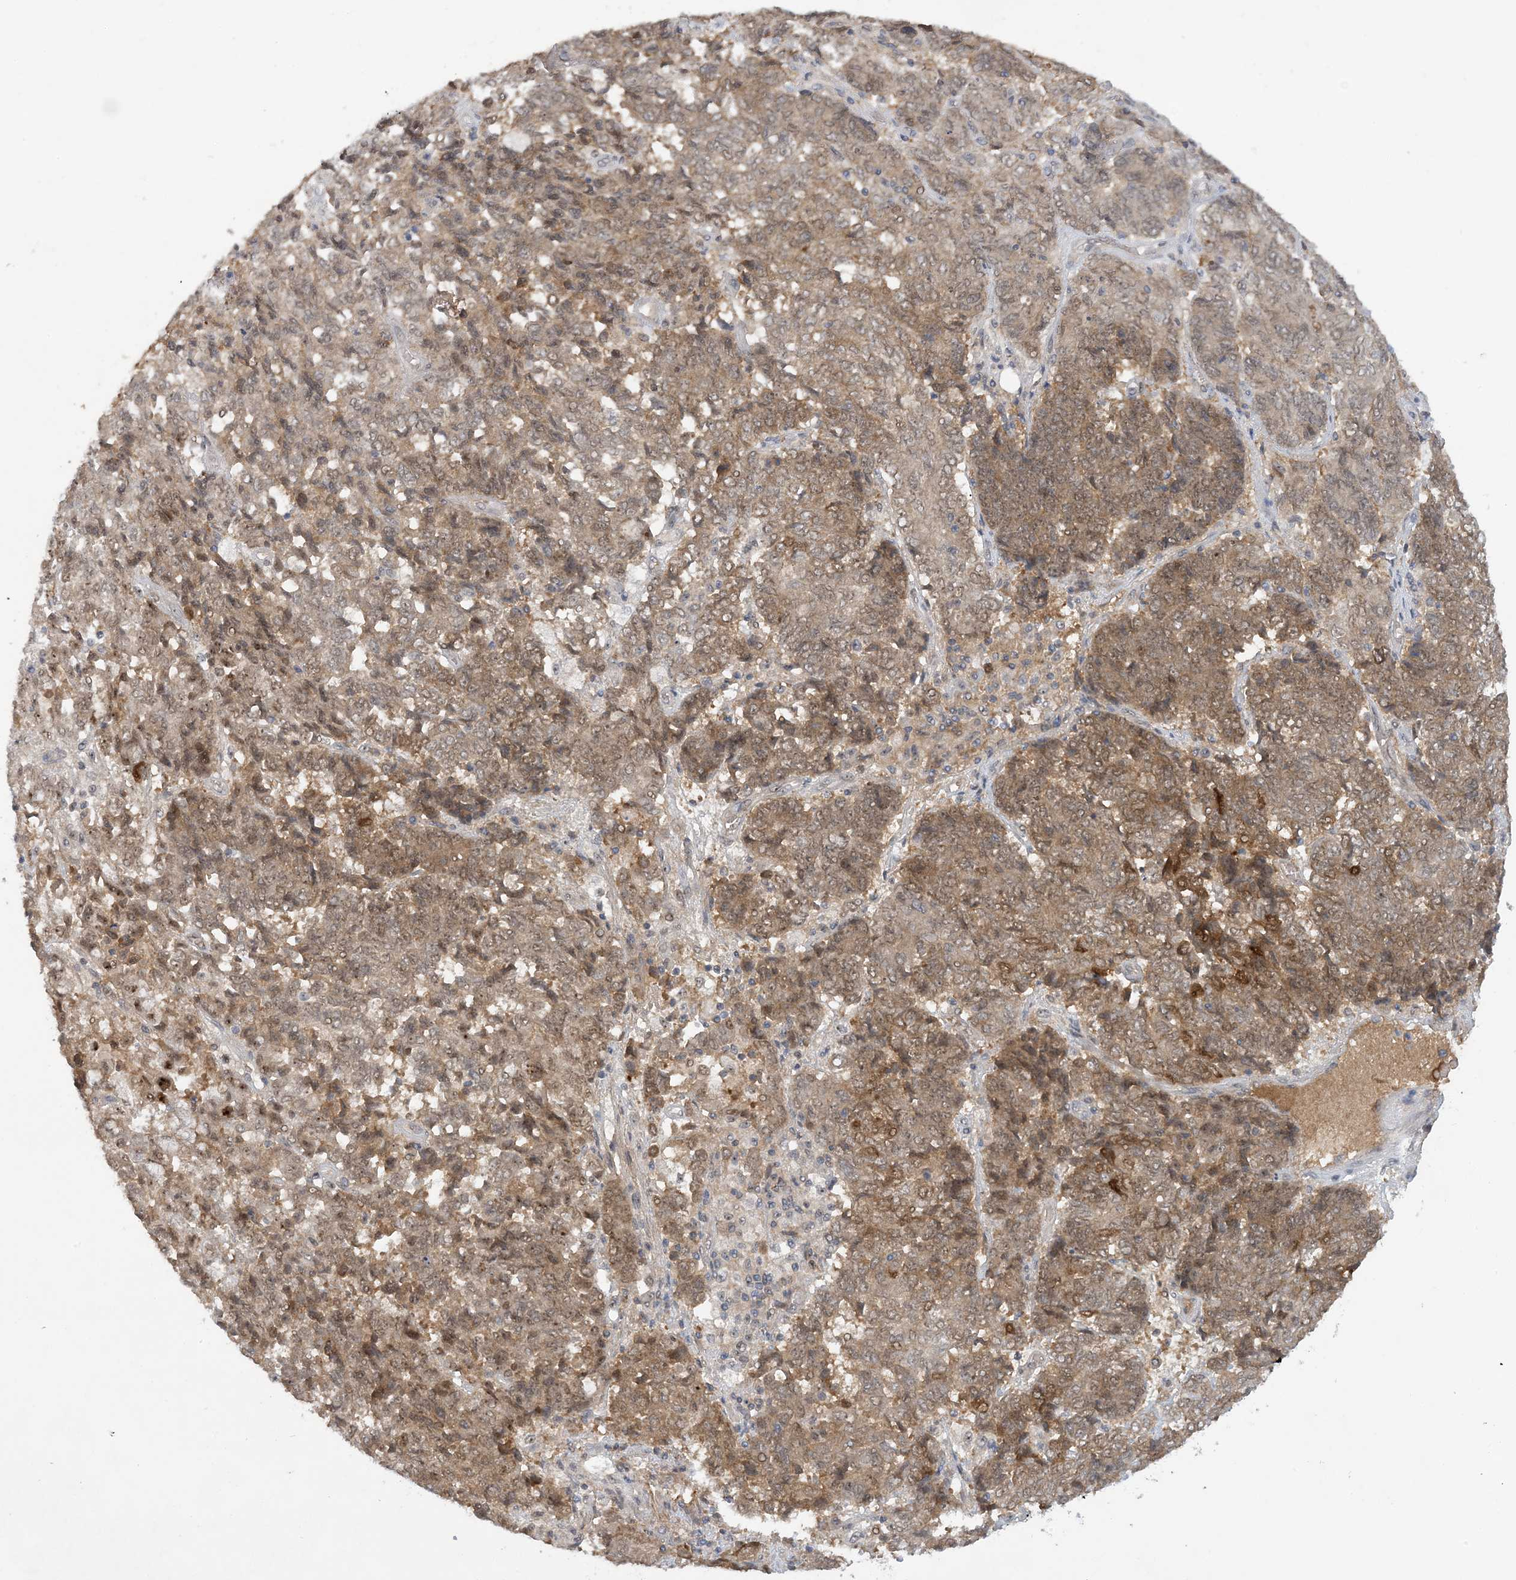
{"staining": {"intensity": "moderate", "quantity": ">75%", "location": "cytoplasmic/membranous,nuclear"}, "tissue": "endometrial cancer", "cell_type": "Tumor cells", "image_type": "cancer", "snomed": [{"axis": "morphology", "description": "Adenocarcinoma, NOS"}, {"axis": "topography", "description": "Endometrium"}], "caption": "Brown immunohistochemical staining in human adenocarcinoma (endometrial) demonstrates moderate cytoplasmic/membranous and nuclear staining in approximately >75% of tumor cells. The staining is performed using DAB brown chromogen to label protein expression. The nuclei are counter-stained blue using hematoxylin.", "gene": "UBE2E1", "patient": {"sex": "female", "age": 80}}